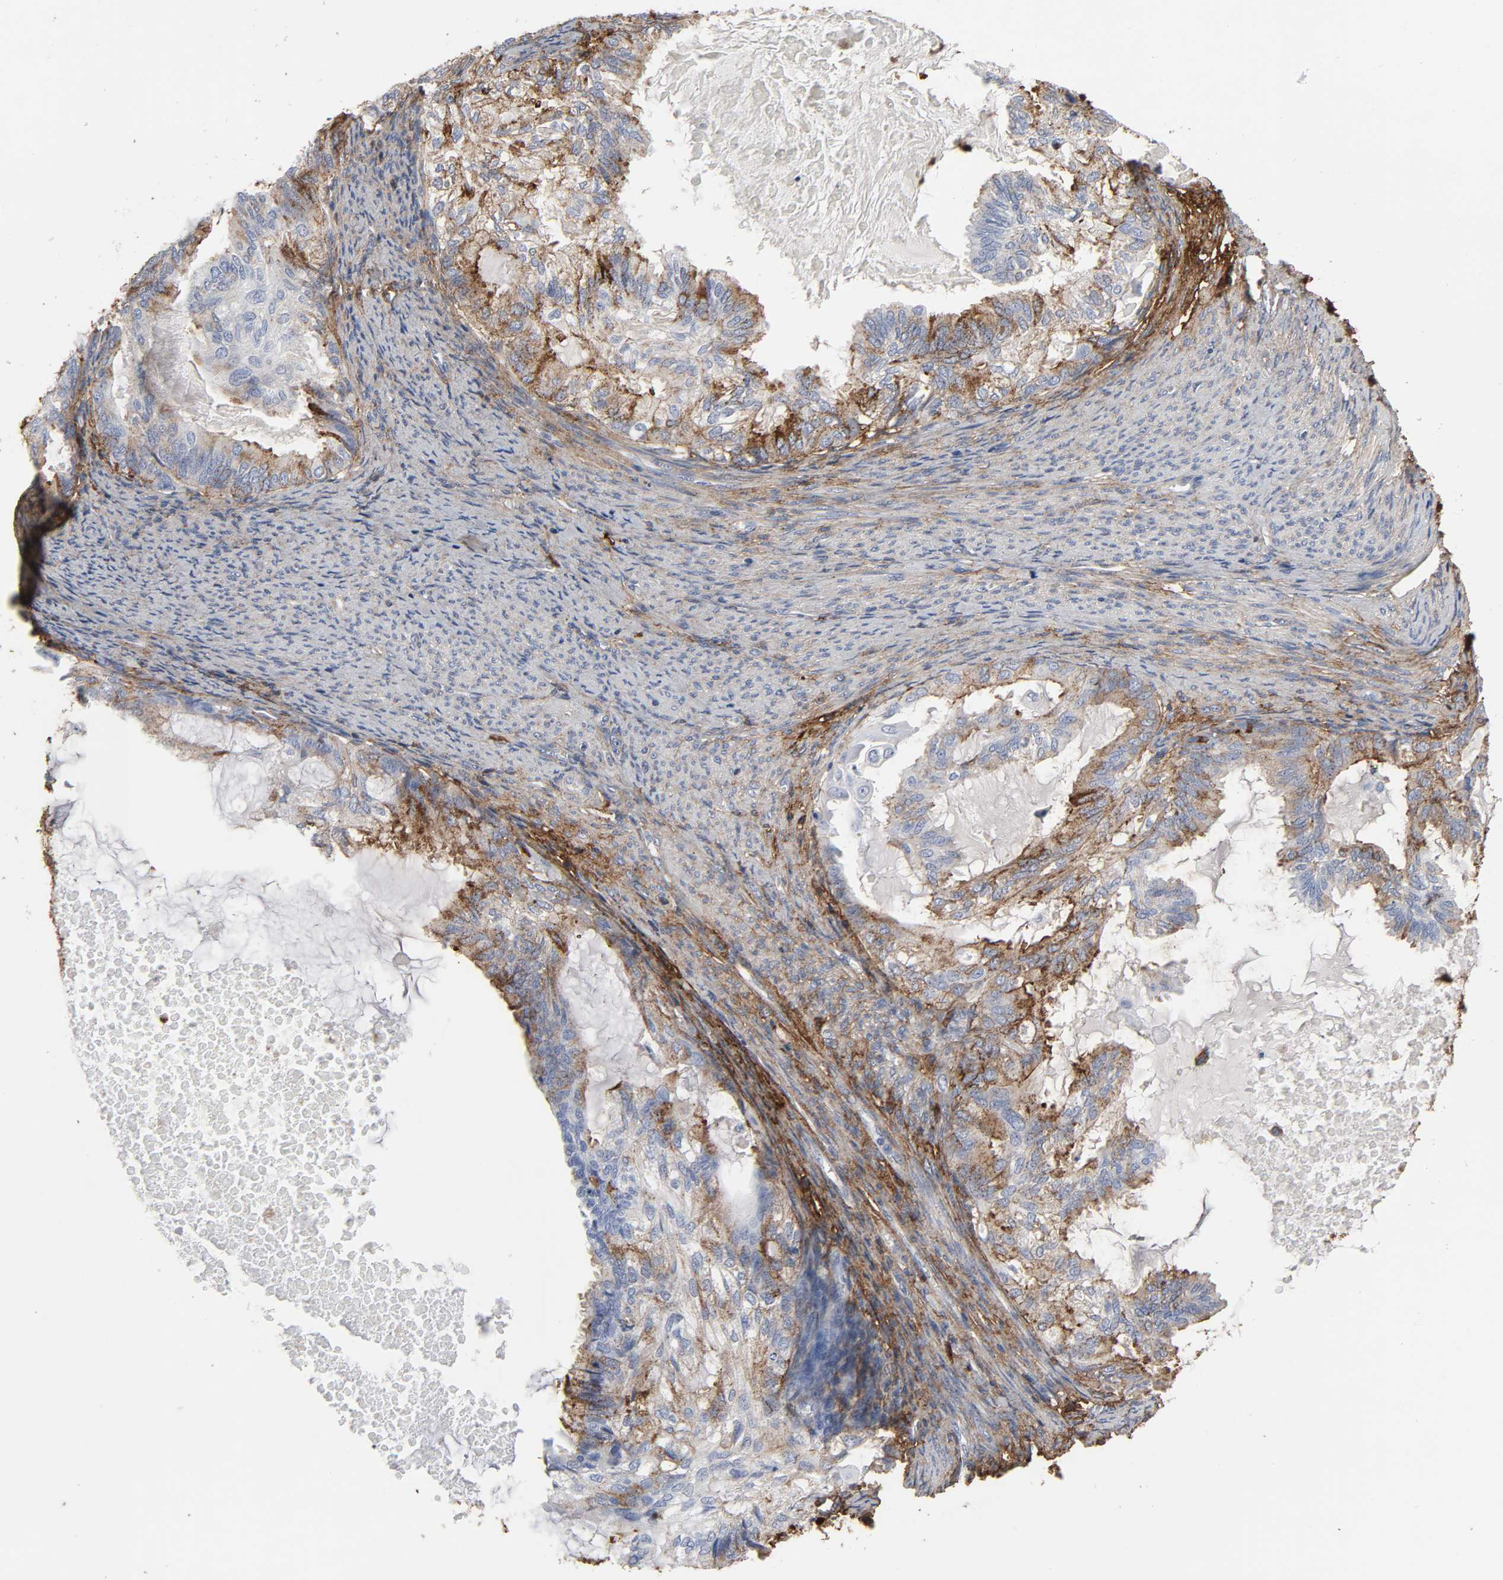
{"staining": {"intensity": "moderate", "quantity": "25%-75%", "location": "cytoplasmic/membranous"}, "tissue": "cervical cancer", "cell_type": "Tumor cells", "image_type": "cancer", "snomed": [{"axis": "morphology", "description": "Normal tissue, NOS"}, {"axis": "morphology", "description": "Adenocarcinoma, NOS"}, {"axis": "topography", "description": "Cervix"}, {"axis": "topography", "description": "Endometrium"}], "caption": "This is an image of immunohistochemistry (IHC) staining of adenocarcinoma (cervical), which shows moderate positivity in the cytoplasmic/membranous of tumor cells.", "gene": "FBLN1", "patient": {"sex": "female", "age": 86}}